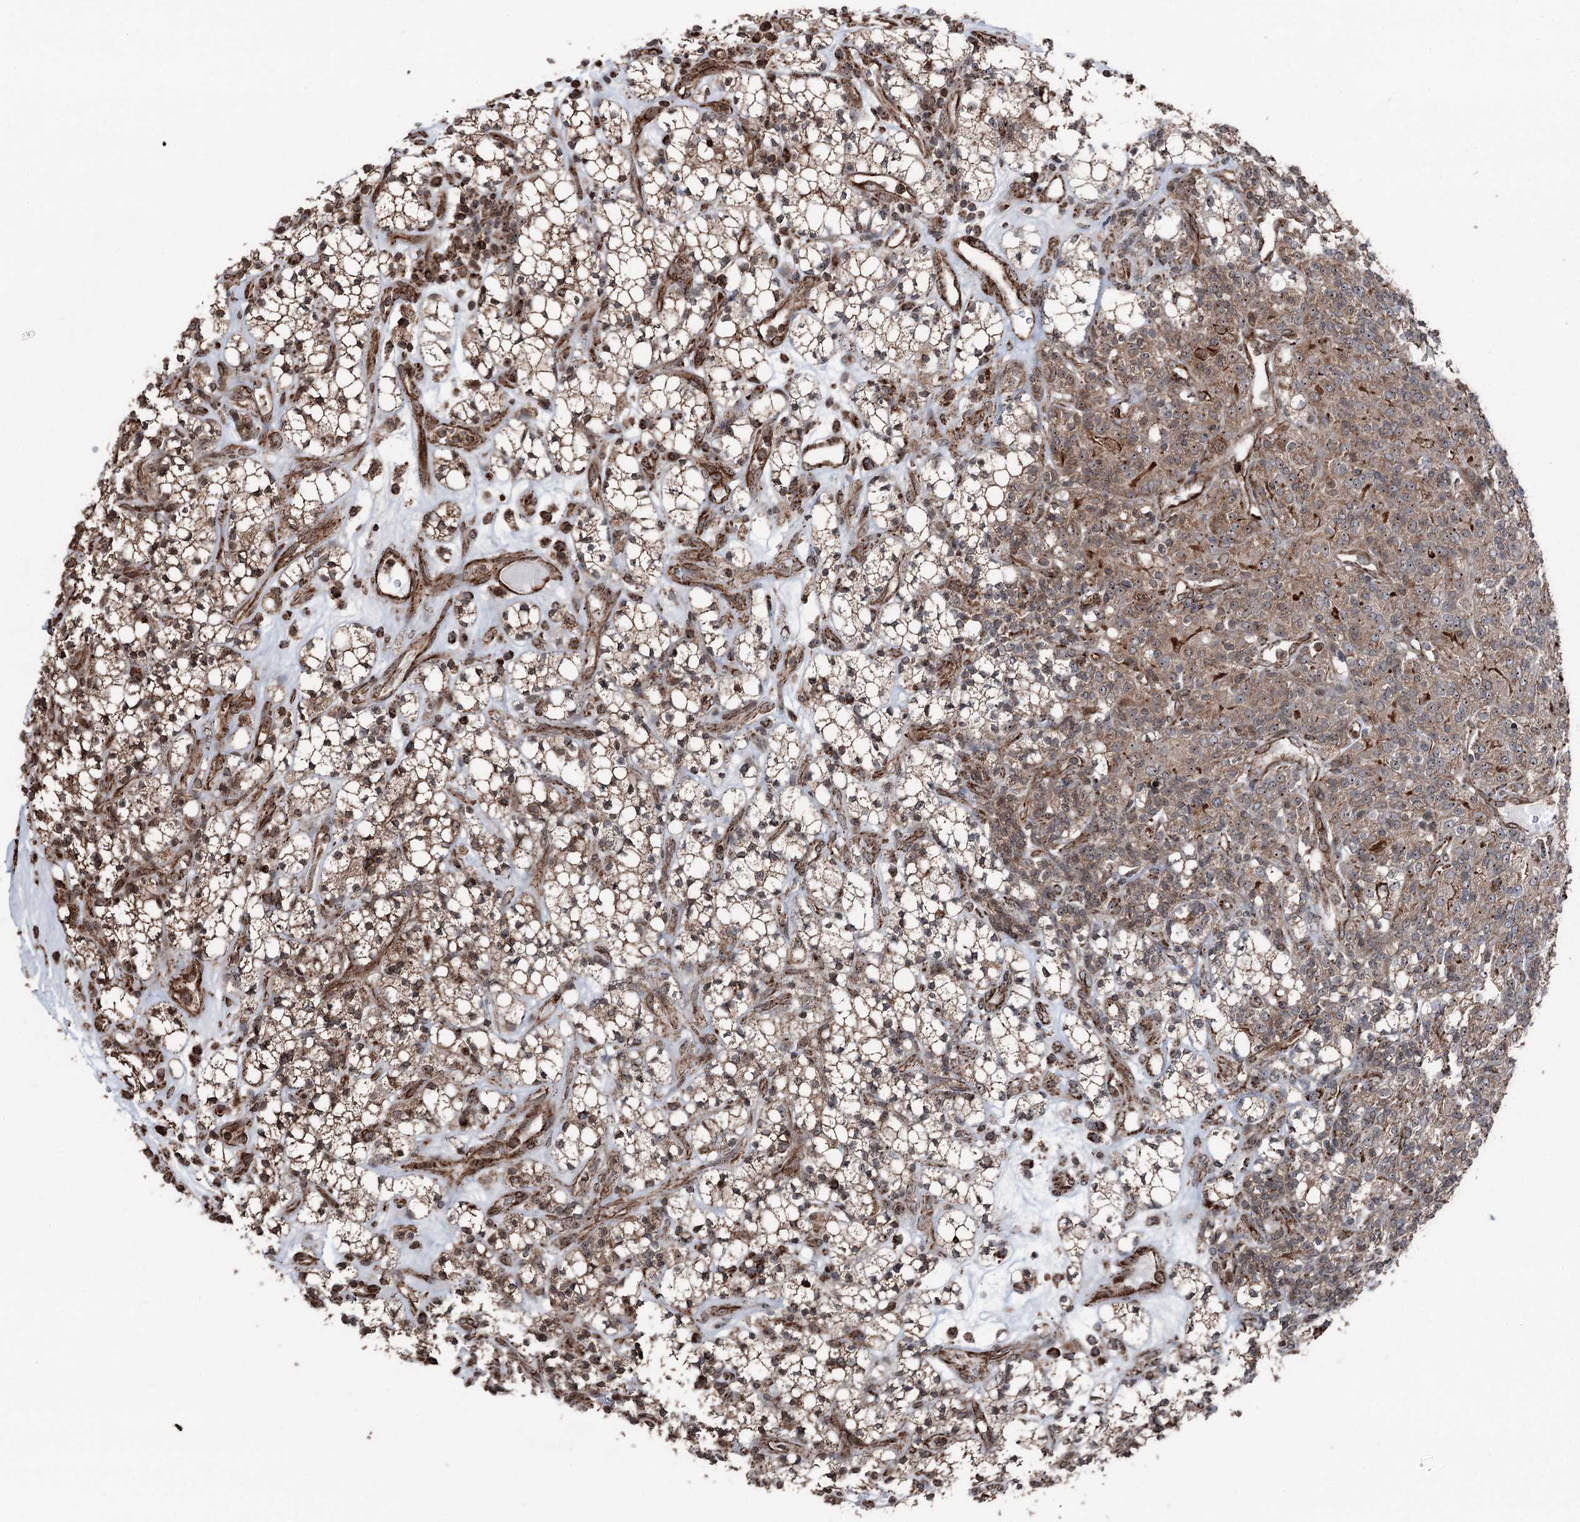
{"staining": {"intensity": "moderate", "quantity": ">75%", "location": "cytoplasmic/membranous,nuclear"}, "tissue": "renal cancer", "cell_type": "Tumor cells", "image_type": "cancer", "snomed": [{"axis": "morphology", "description": "Adenocarcinoma, NOS"}, {"axis": "topography", "description": "Kidney"}], "caption": "The photomicrograph shows immunohistochemical staining of renal cancer (adenocarcinoma). There is moderate cytoplasmic/membranous and nuclear positivity is identified in about >75% of tumor cells. (Stains: DAB (3,3'-diaminobenzidine) in brown, nuclei in blue, Microscopy: brightfield microscopy at high magnification).", "gene": "STEEP1", "patient": {"sex": "male", "age": 77}}